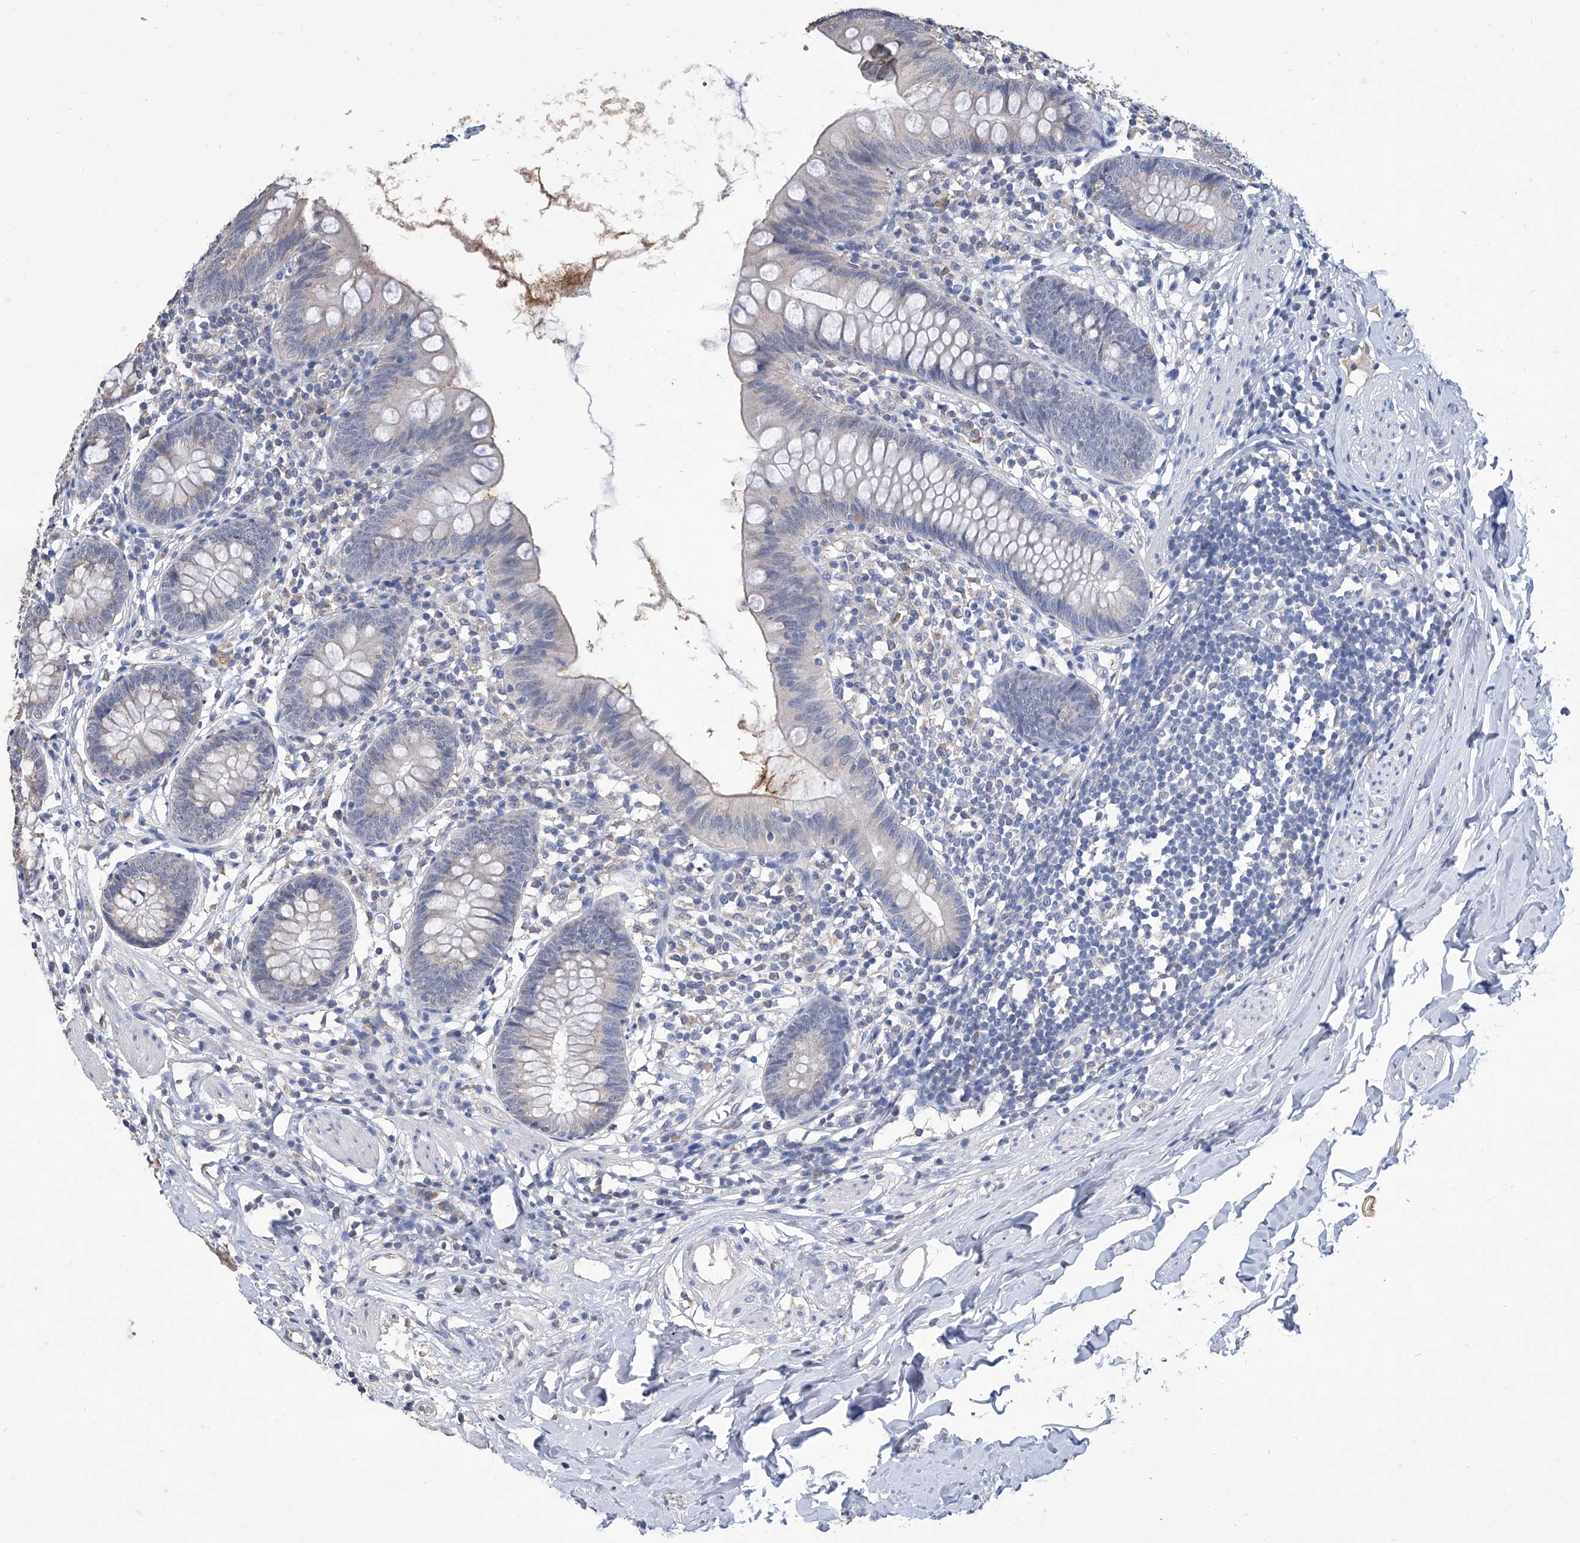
{"staining": {"intensity": "negative", "quantity": "none", "location": "none"}, "tissue": "appendix", "cell_type": "Glandular cells", "image_type": "normal", "snomed": [{"axis": "morphology", "description": "Normal tissue, NOS"}, {"axis": "topography", "description": "Appendix"}], "caption": "Immunohistochemistry (IHC) of normal appendix reveals no staining in glandular cells. (DAB (3,3'-diaminobenzidine) IHC with hematoxylin counter stain).", "gene": "GPT", "patient": {"sex": "female", "age": 62}}